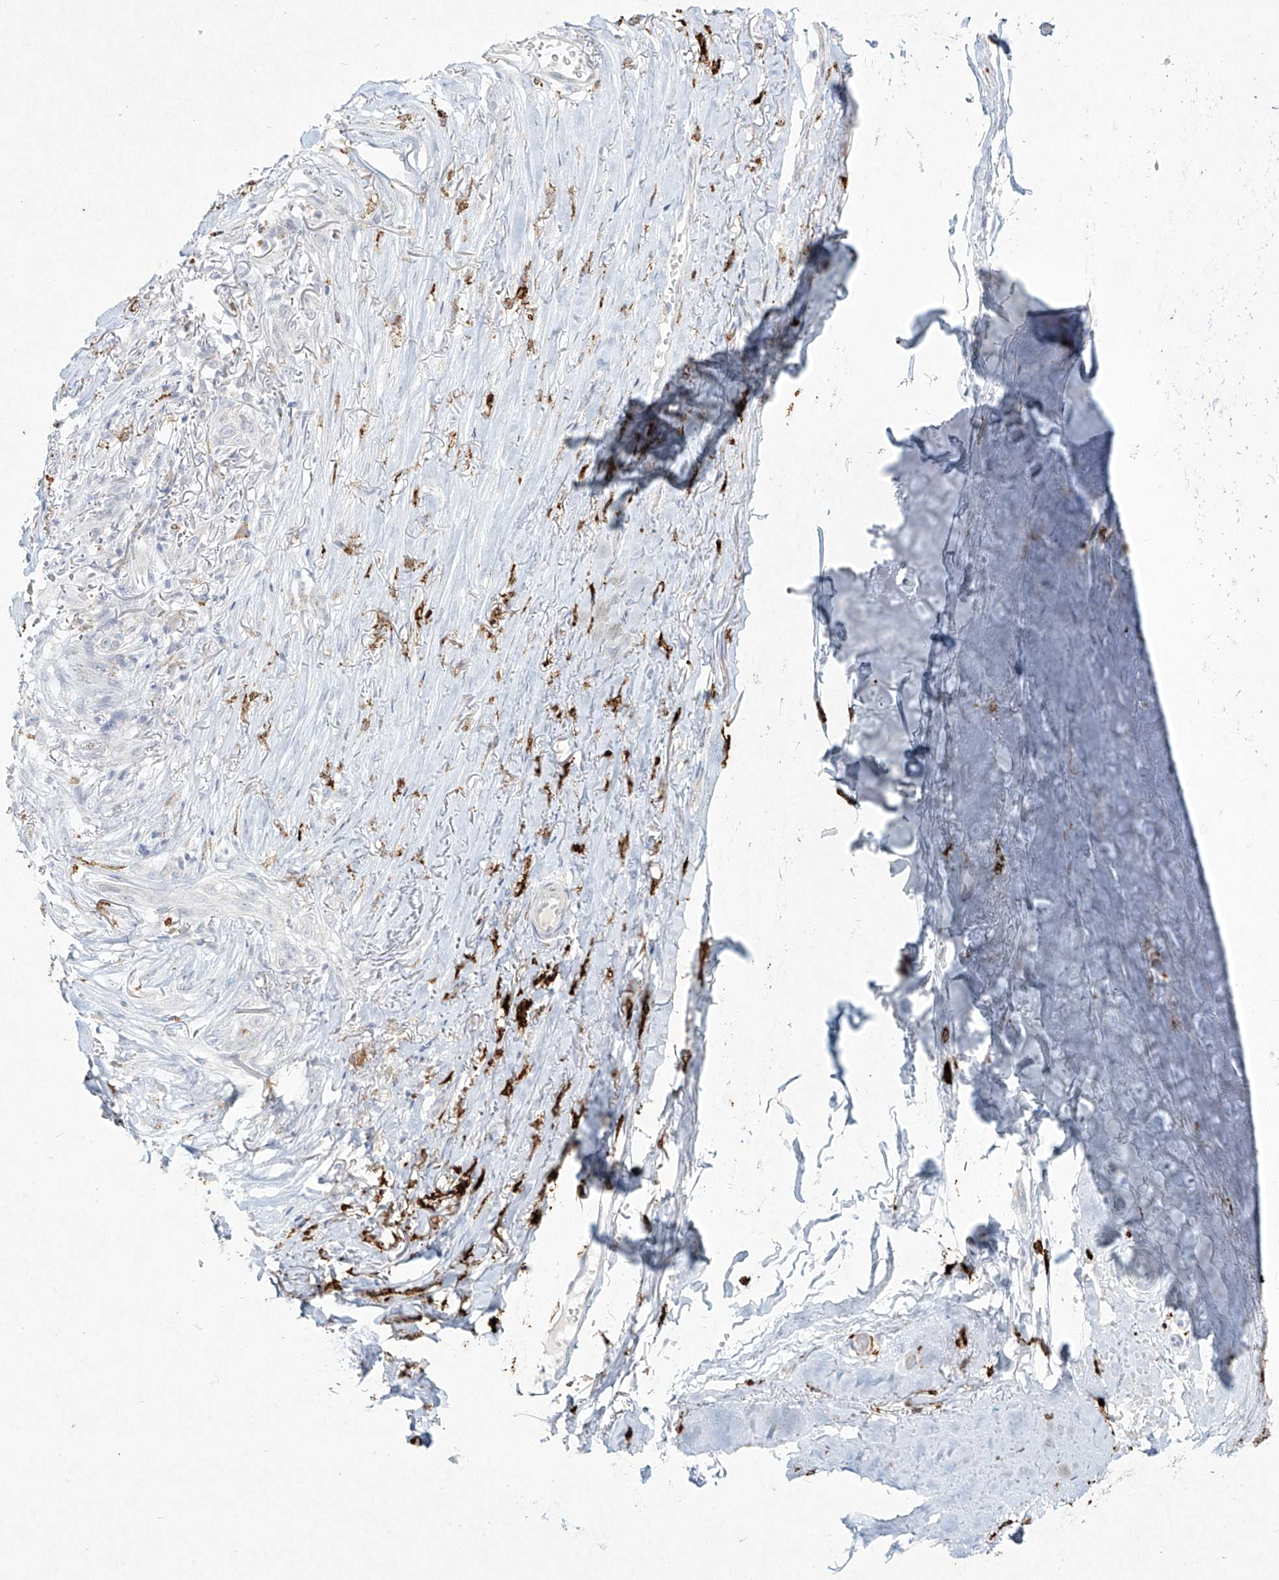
{"staining": {"intensity": "negative", "quantity": "none", "location": "none"}, "tissue": "adipose tissue", "cell_type": "Adipocytes", "image_type": "normal", "snomed": [{"axis": "morphology", "description": "Normal tissue, NOS"}, {"axis": "morphology", "description": "Basal cell carcinoma"}, {"axis": "topography", "description": "Skin"}], "caption": "Immunohistochemistry (IHC) image of benign adipose tissue stained for a protein (brown), which shows no staining in adipocytes. (DAB (3,3'-diaminobenzidine) immunohistochemistry (IHC) with hematoxylin counter stain).", "gene": "CD209", "patient": {"sex": "female", "age": 89}}